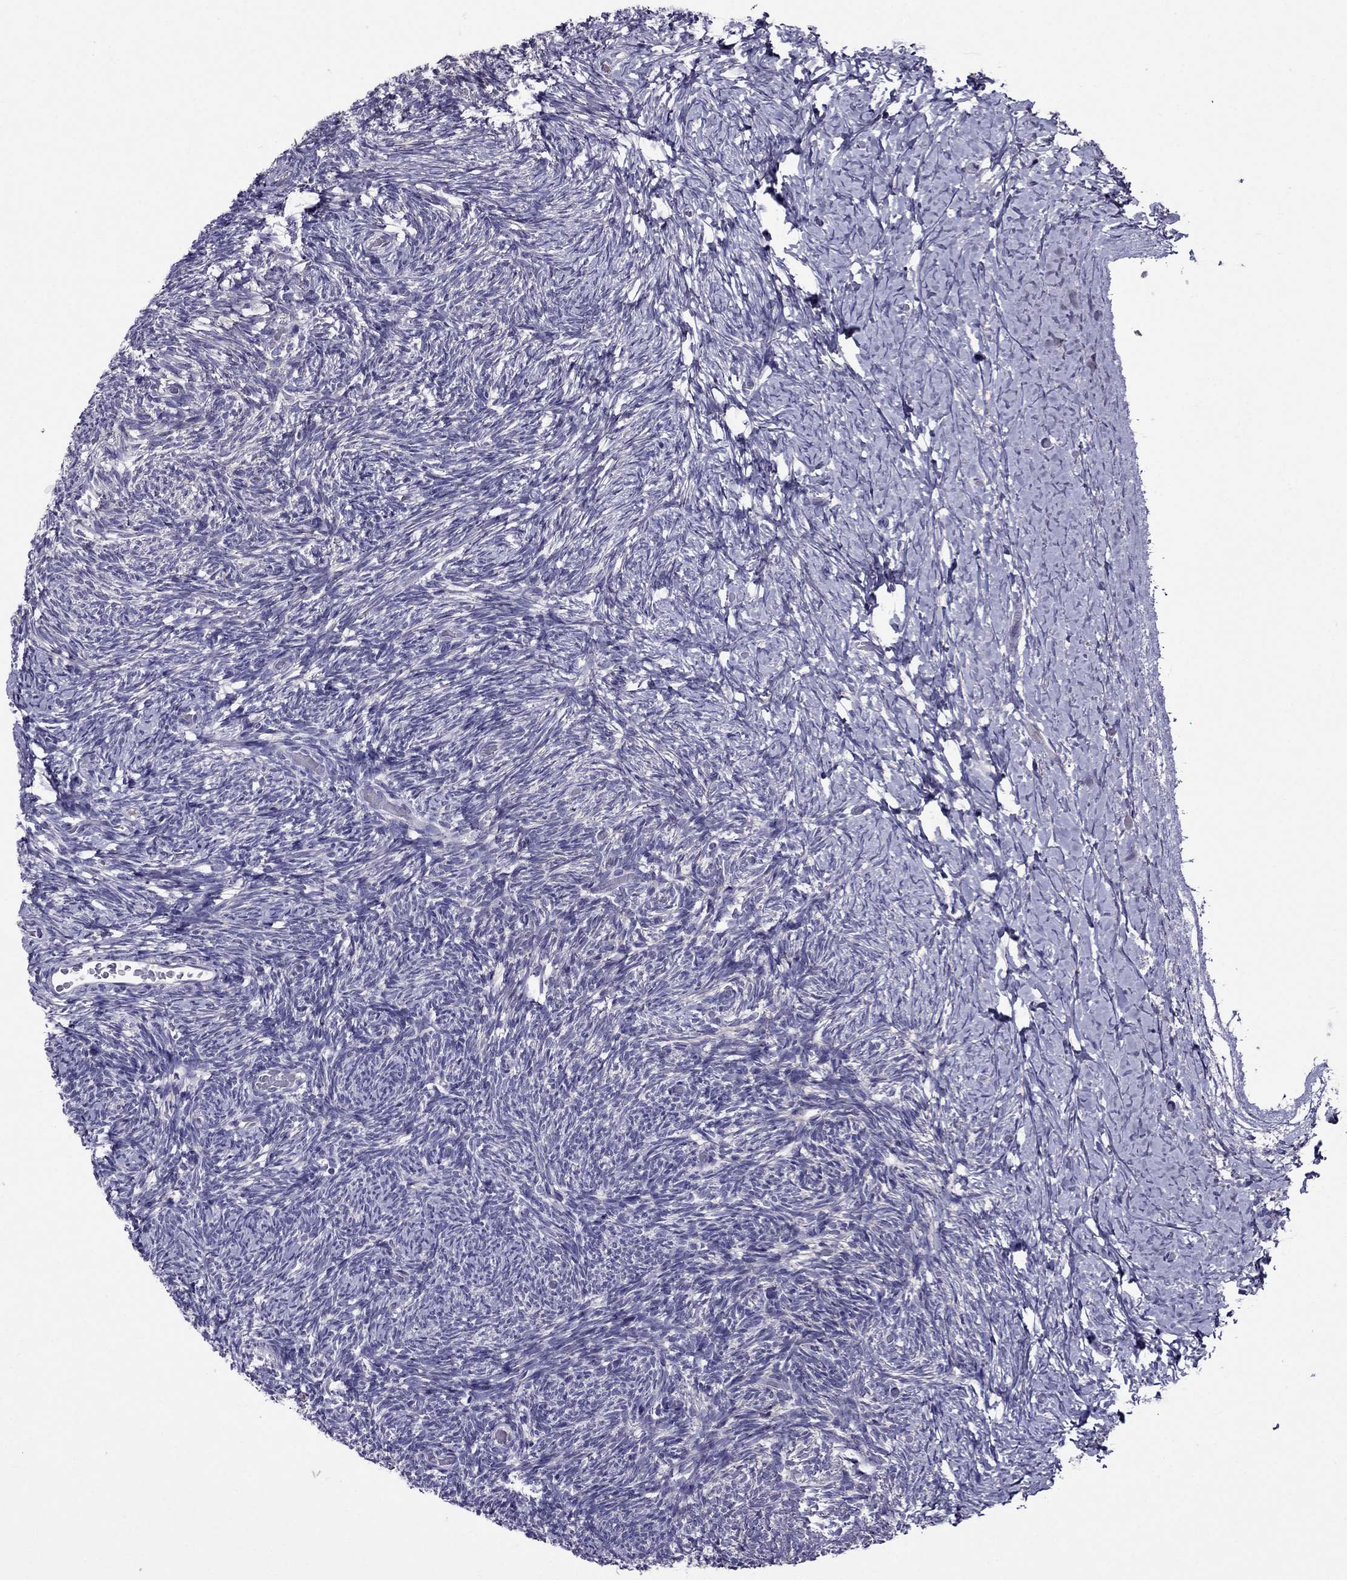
{"staining": {"intensity": "moderate", "quantity": ">75%", "location": "cytoplasmic/membranous"}, "tissue": "ovary", "cell_type": "Follicle cells", "image_type": "normal", "snomed": [{"axis": "morphology", "description": "Normal tissue, NOS"}, {"axis": "topography", "description": "Ovary"}], "caption": "Immunohistochemistry (IHC) of unremarkable human ovary reveals medium levels of moderate cytoplasmic/membranous expression in approximately >75% of follicle cells. (Brightfield microscopy of DAB IHC at high magnification).", "gene": "SPTBN4", "patient": {"sex": "female", "age": 39}}